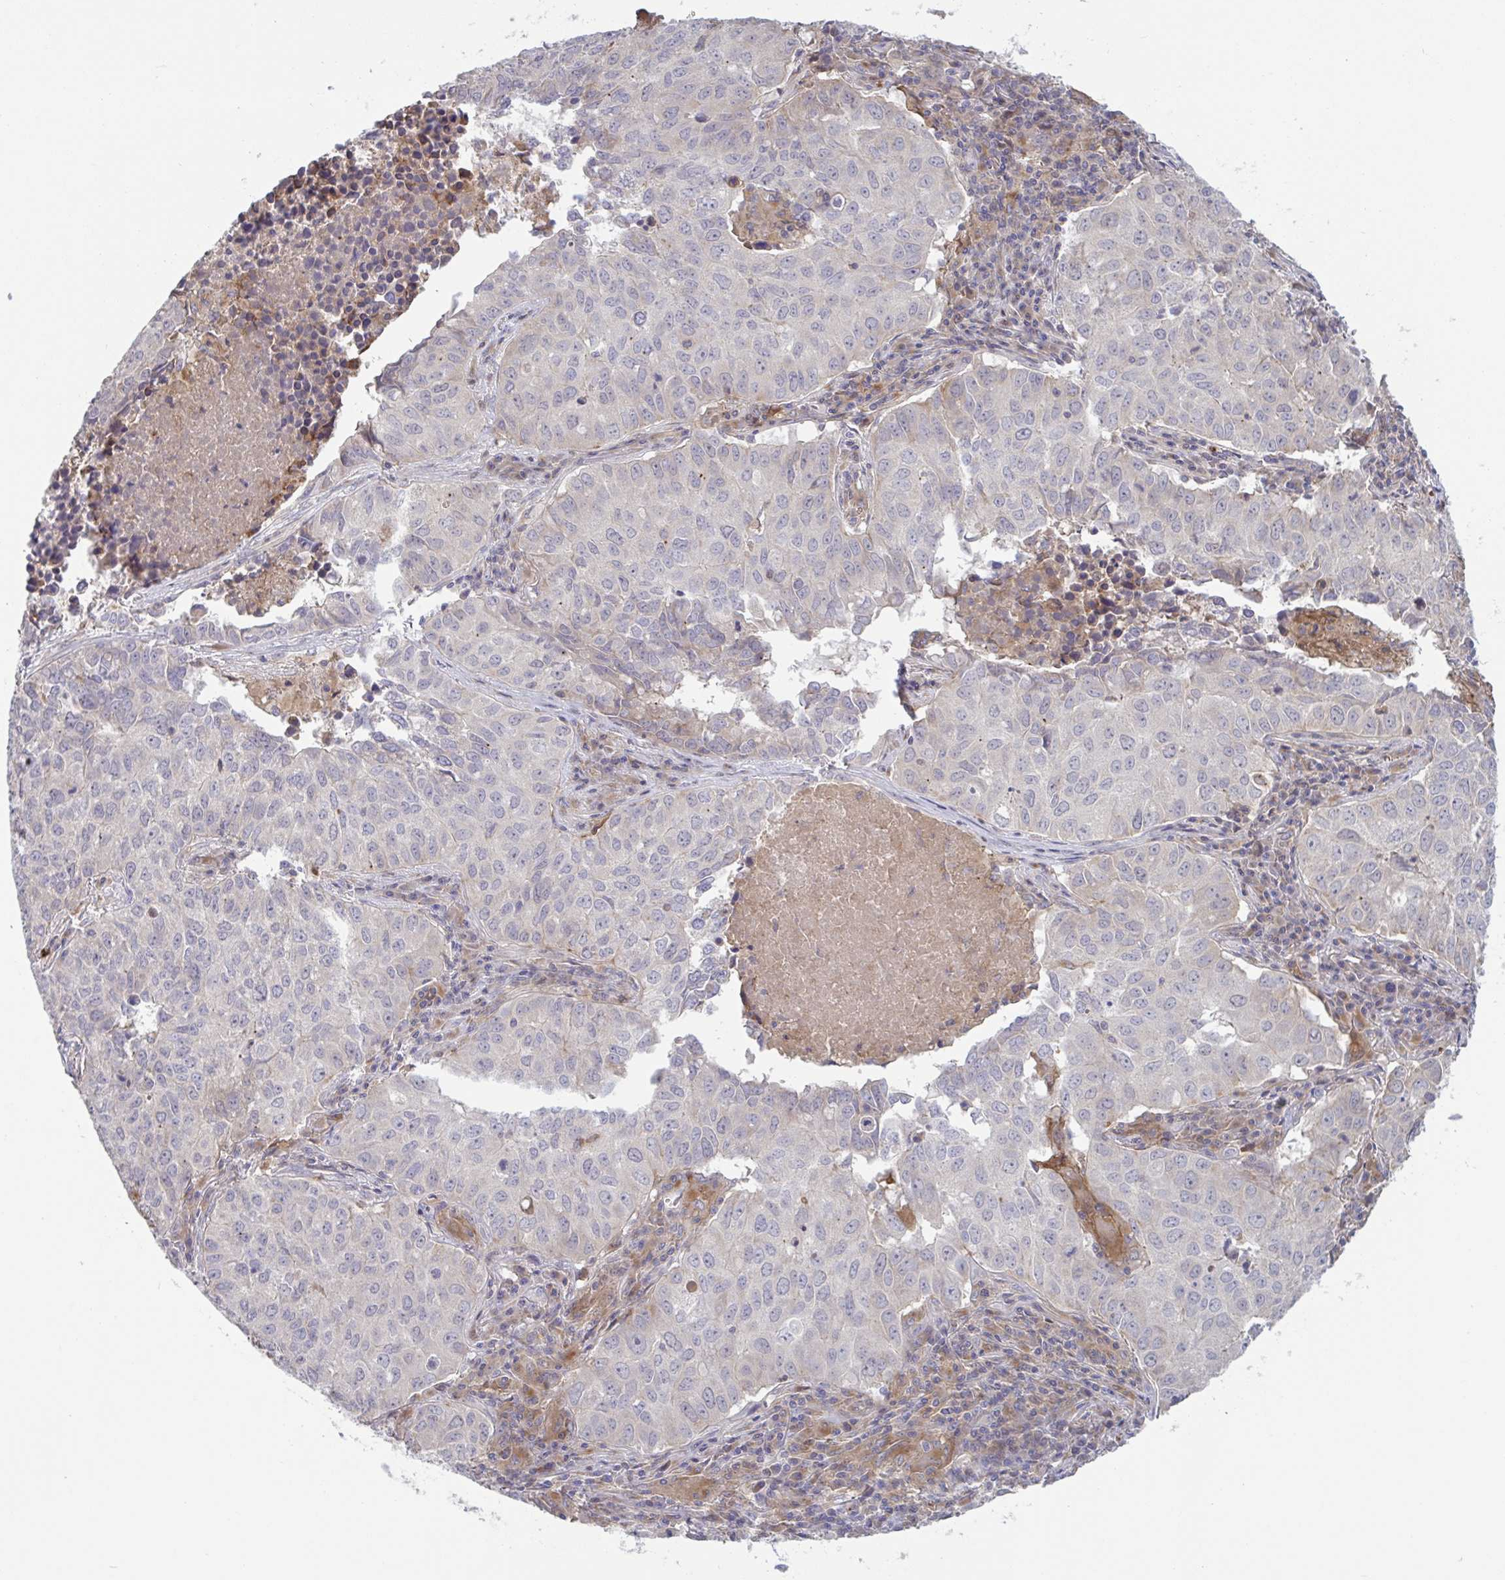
{"staining": {"intensity": "negative", "quantity": "none", "location": "none"}, "tissue": "lung cancer", "cell_type": "Tumor cells", "image_type": "cancer", "snomed": [{"axis": "morphology", "description": "Adenocarcinoma, NOS"}, {"axis": "topography", "description": "Lung"}], "caption": "This is an immunohistochemistry (IHC) micrograph of human lung adenocarcinoma. There is no staining in tumor cells.", "gene": "IL1R1", "patient": {"sex": "female", "age": 50}}